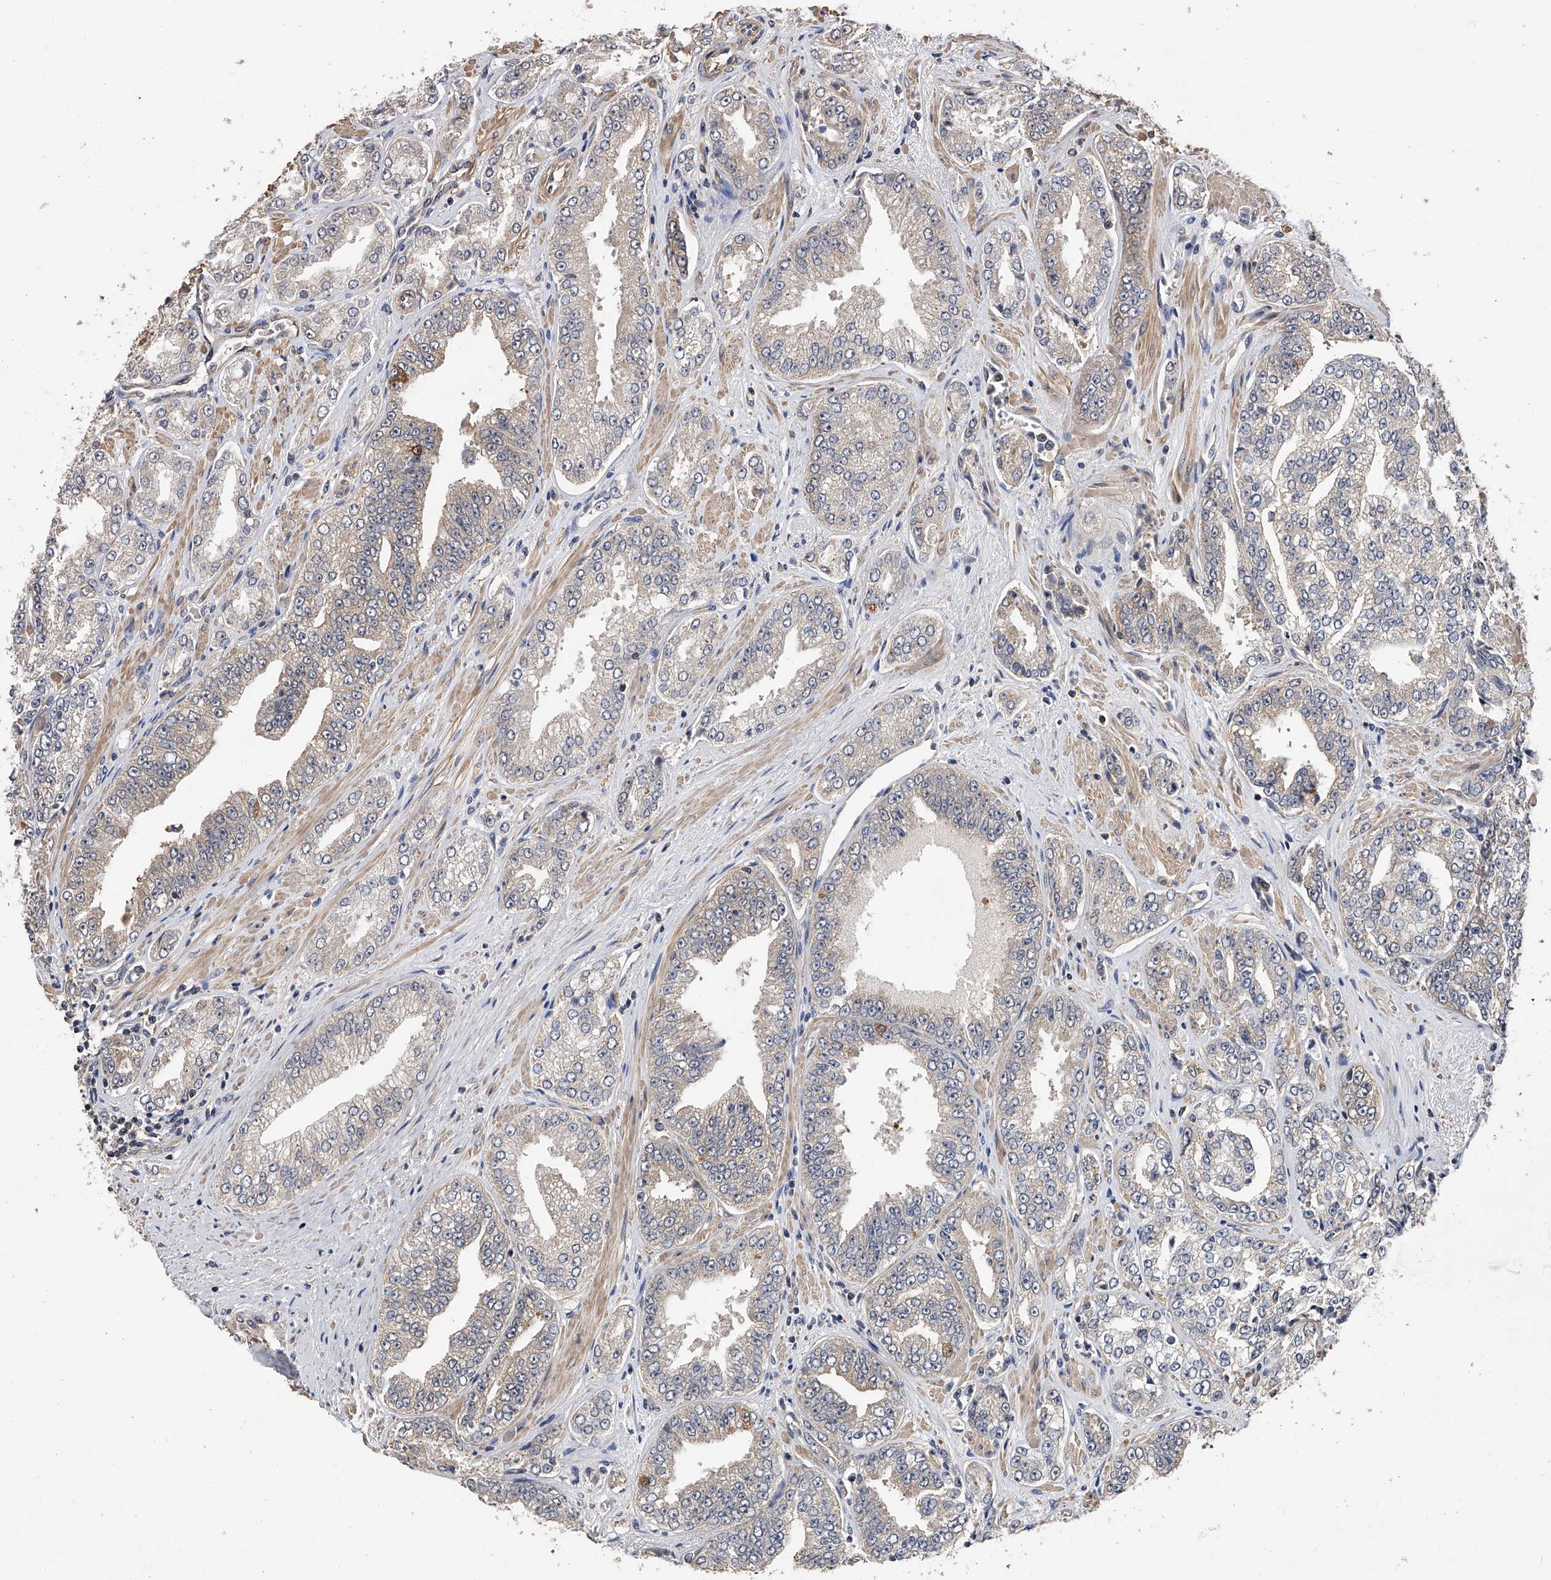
{"staining": {"intensity": "weak", "quantity": "<25%", "location": "cytoplasmic/membranous"}, "tissue": "prostate cancer", "cell_type": "Tumor cells", "image_type": "cancer", "snomed": [{"axis": "morphology", "description": "Adenocarcinoma, High grade"}, {"axis": "topography", "description": "Prostate"}], "caption": "Immunohistochemistry (IHC) of human prostate cancer shows no staining in tumor cells. (Brightfield microscopy of DAB (3,3'-diaminobenzidine) IHC at high magnification).", "gene": "CFAP298", "patient": {"sex": "male", "age": 71}}